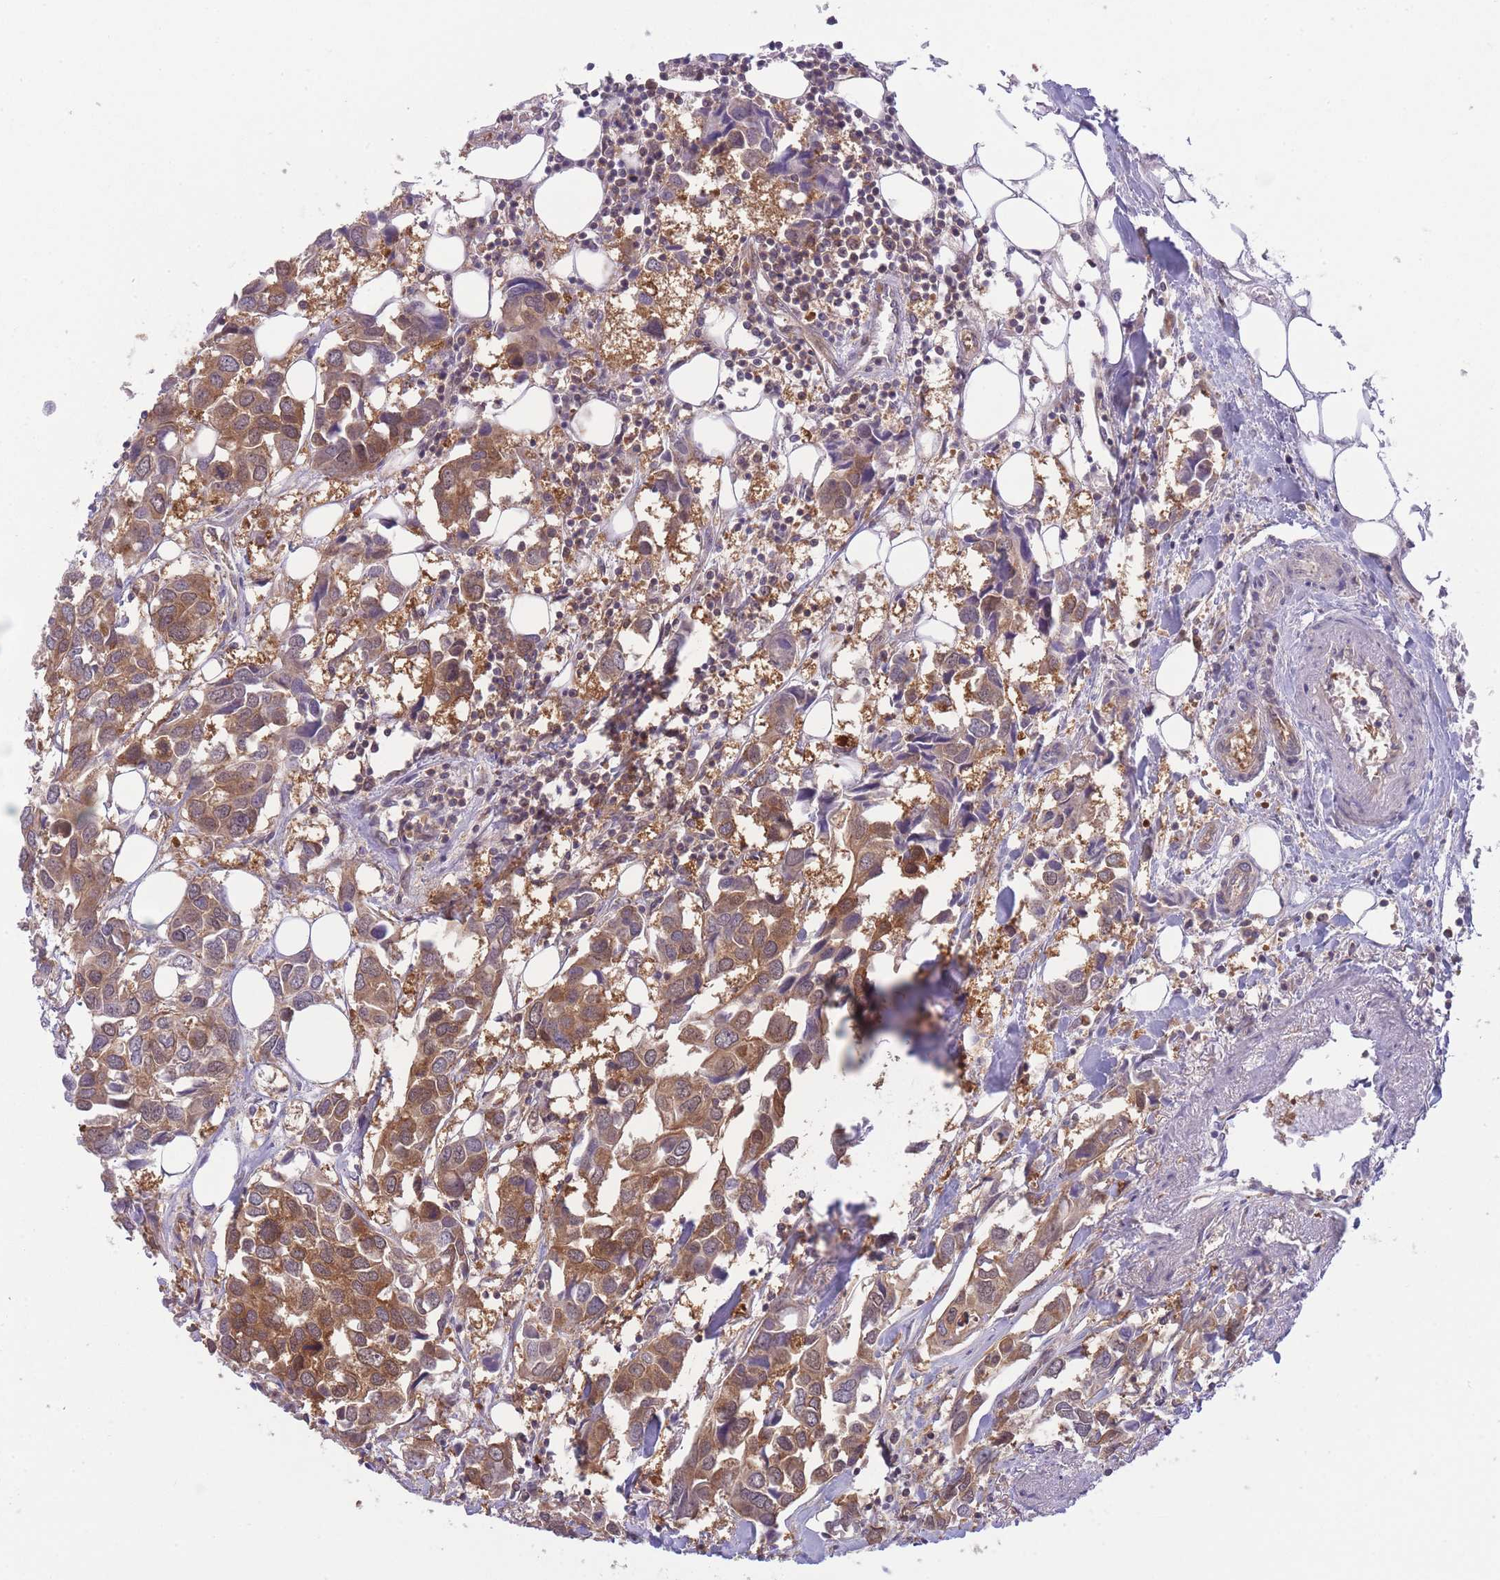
{"staining": {"intensity": "moderate", "quantity": ">75%", "location": "cytoplasmic/membranous"}, "tissue": "breast cancer", "cell_type": "Tumor cells", "image_type": "cancer", "snomed": [{"axis": "morphology", "description": "Duct carcinoma"}, {"axis": "topography", "description": "Breast"}], "caption": "Invasive ductal carcinoma (breast) stained for a protein (brown) demonstrates moderate cytoplasmic/membranous positive positivity in about >75% of tumor cells.", "gene": "PFDN6", "patient": {"sex": "female", "age": 83}}